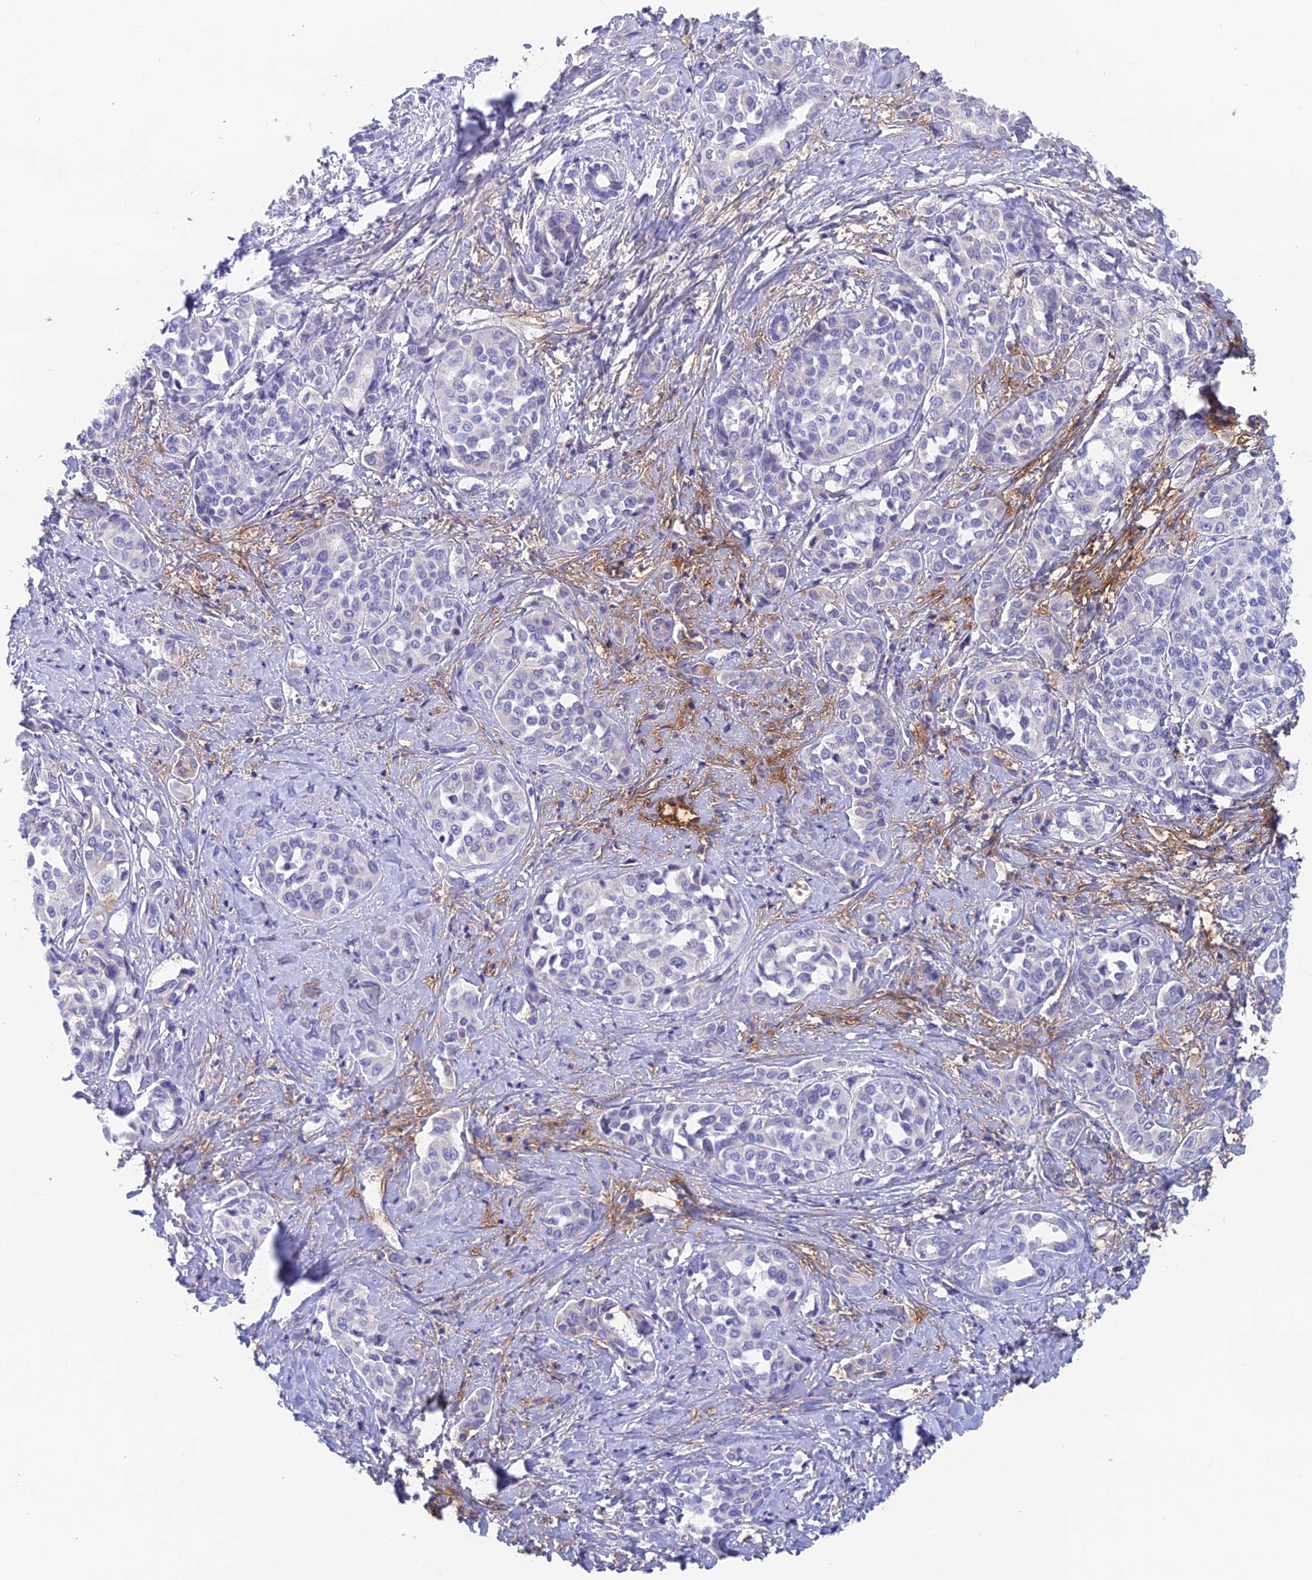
{"staining": {"intensity": "negative", "quantity": "none", "location": "none"}, "tissue": "liver cancer", "cell_type": "Tumor cells", "image_type": "cancer", "snomed": [{"axis": "morphology", "description": "Cholangiocarcinoma"}, {"axis": "topography", "description": "Liver"}], "caption": "Immunohistochemistry of cholangiocarcinoma (liver) reveals no expression in tumor cells.", "gene": "ADAMTS13", "patient": {"sex": "female", "age": 77}}